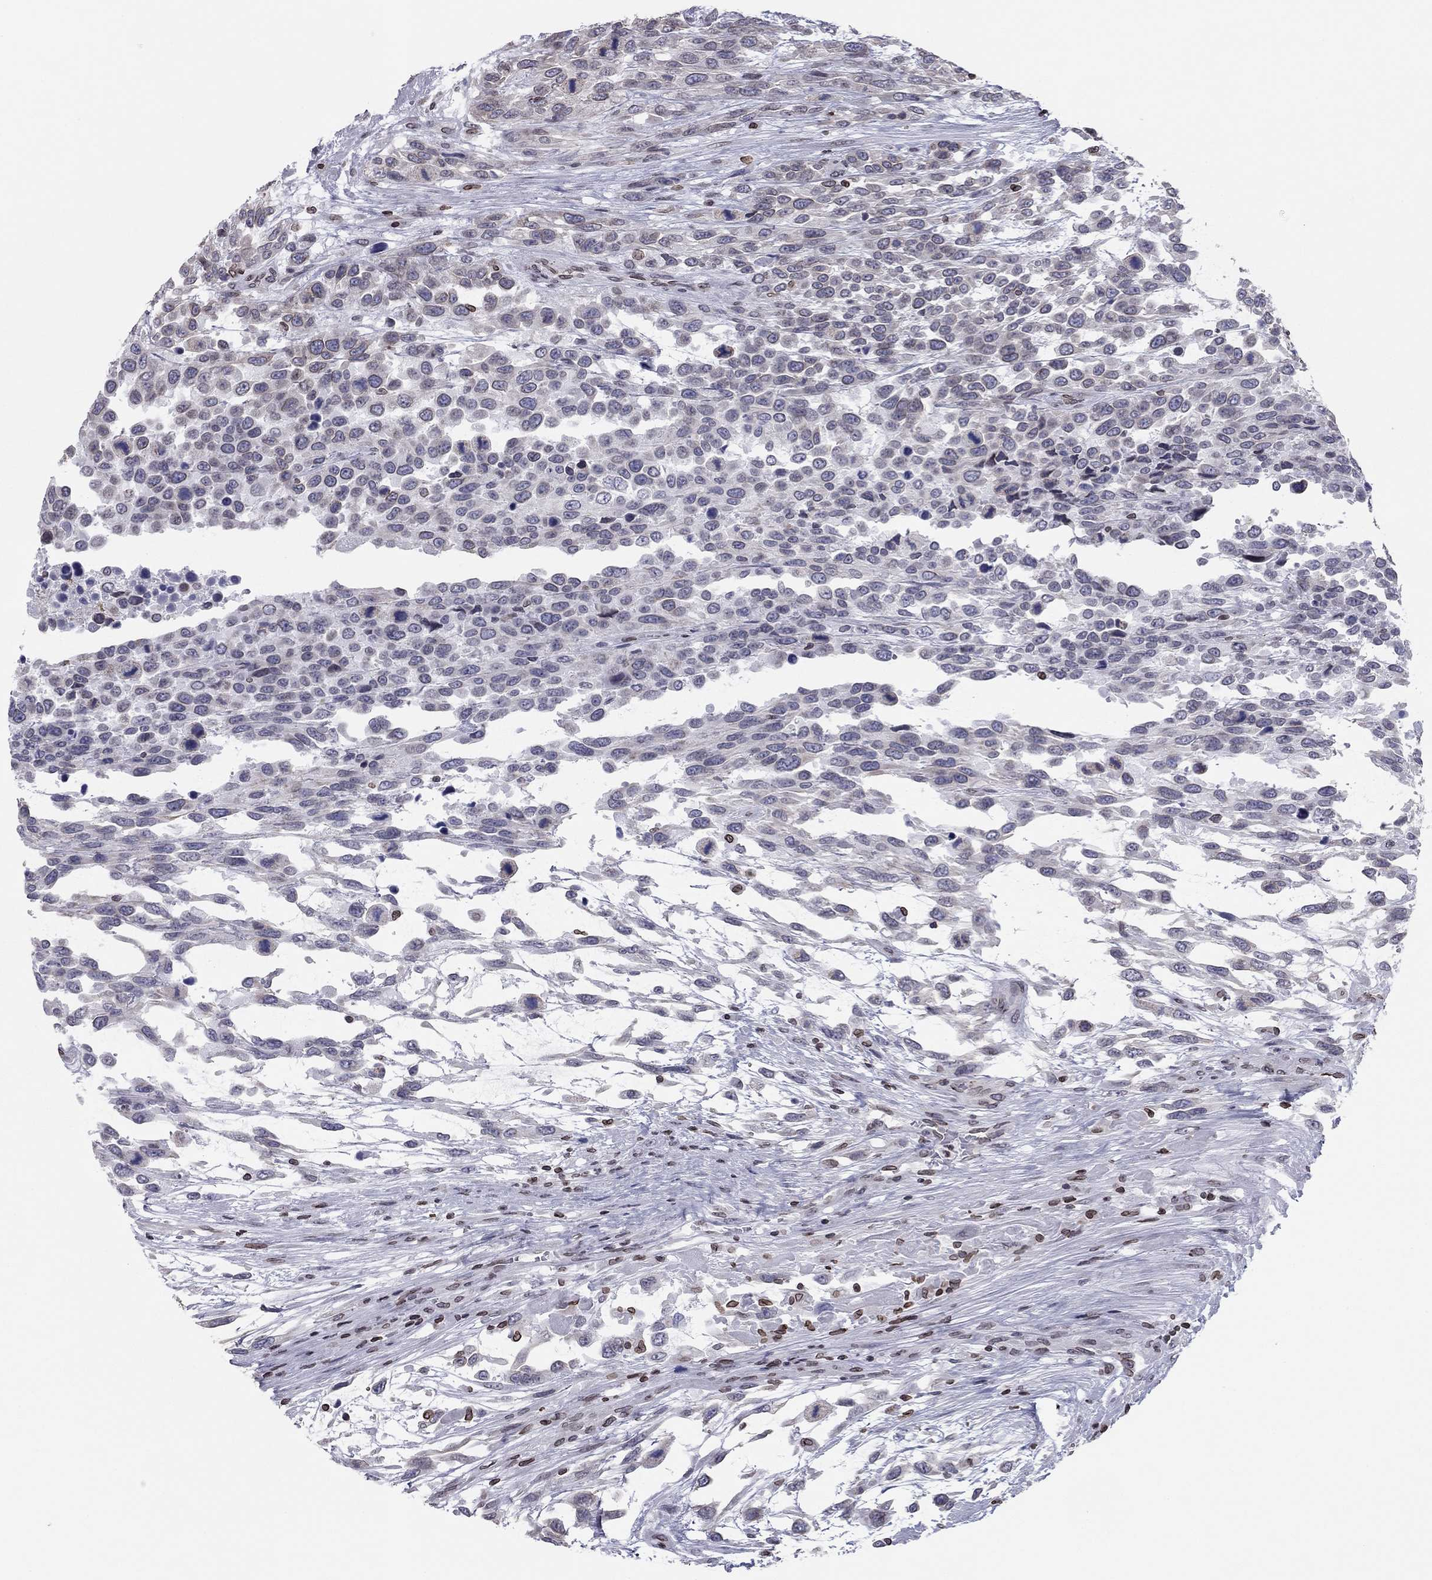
{"staining": {"intensity": "weak", "quantity": "<25%", "location": "cytoplasmic/membranous,nuclear"}, "tissue": "urothelial cancer", "cell_type": "Tumor cells", "image_type": "cancer", "snomed": [{"axis": "morphology", "description": "Urothelial carcinoma, High grade"}, {"axis": "topography", "description": "Urinary bladder"}], "caption": "A histopathology image of human urothelial cancer is negative for staining in tumor cells. The staining is performed using DAB brown chromogen with nuclei counter-stained in using hematoxylin.", "gene": "ESPL1", "patient": {"sex": "female", "age": 70}}